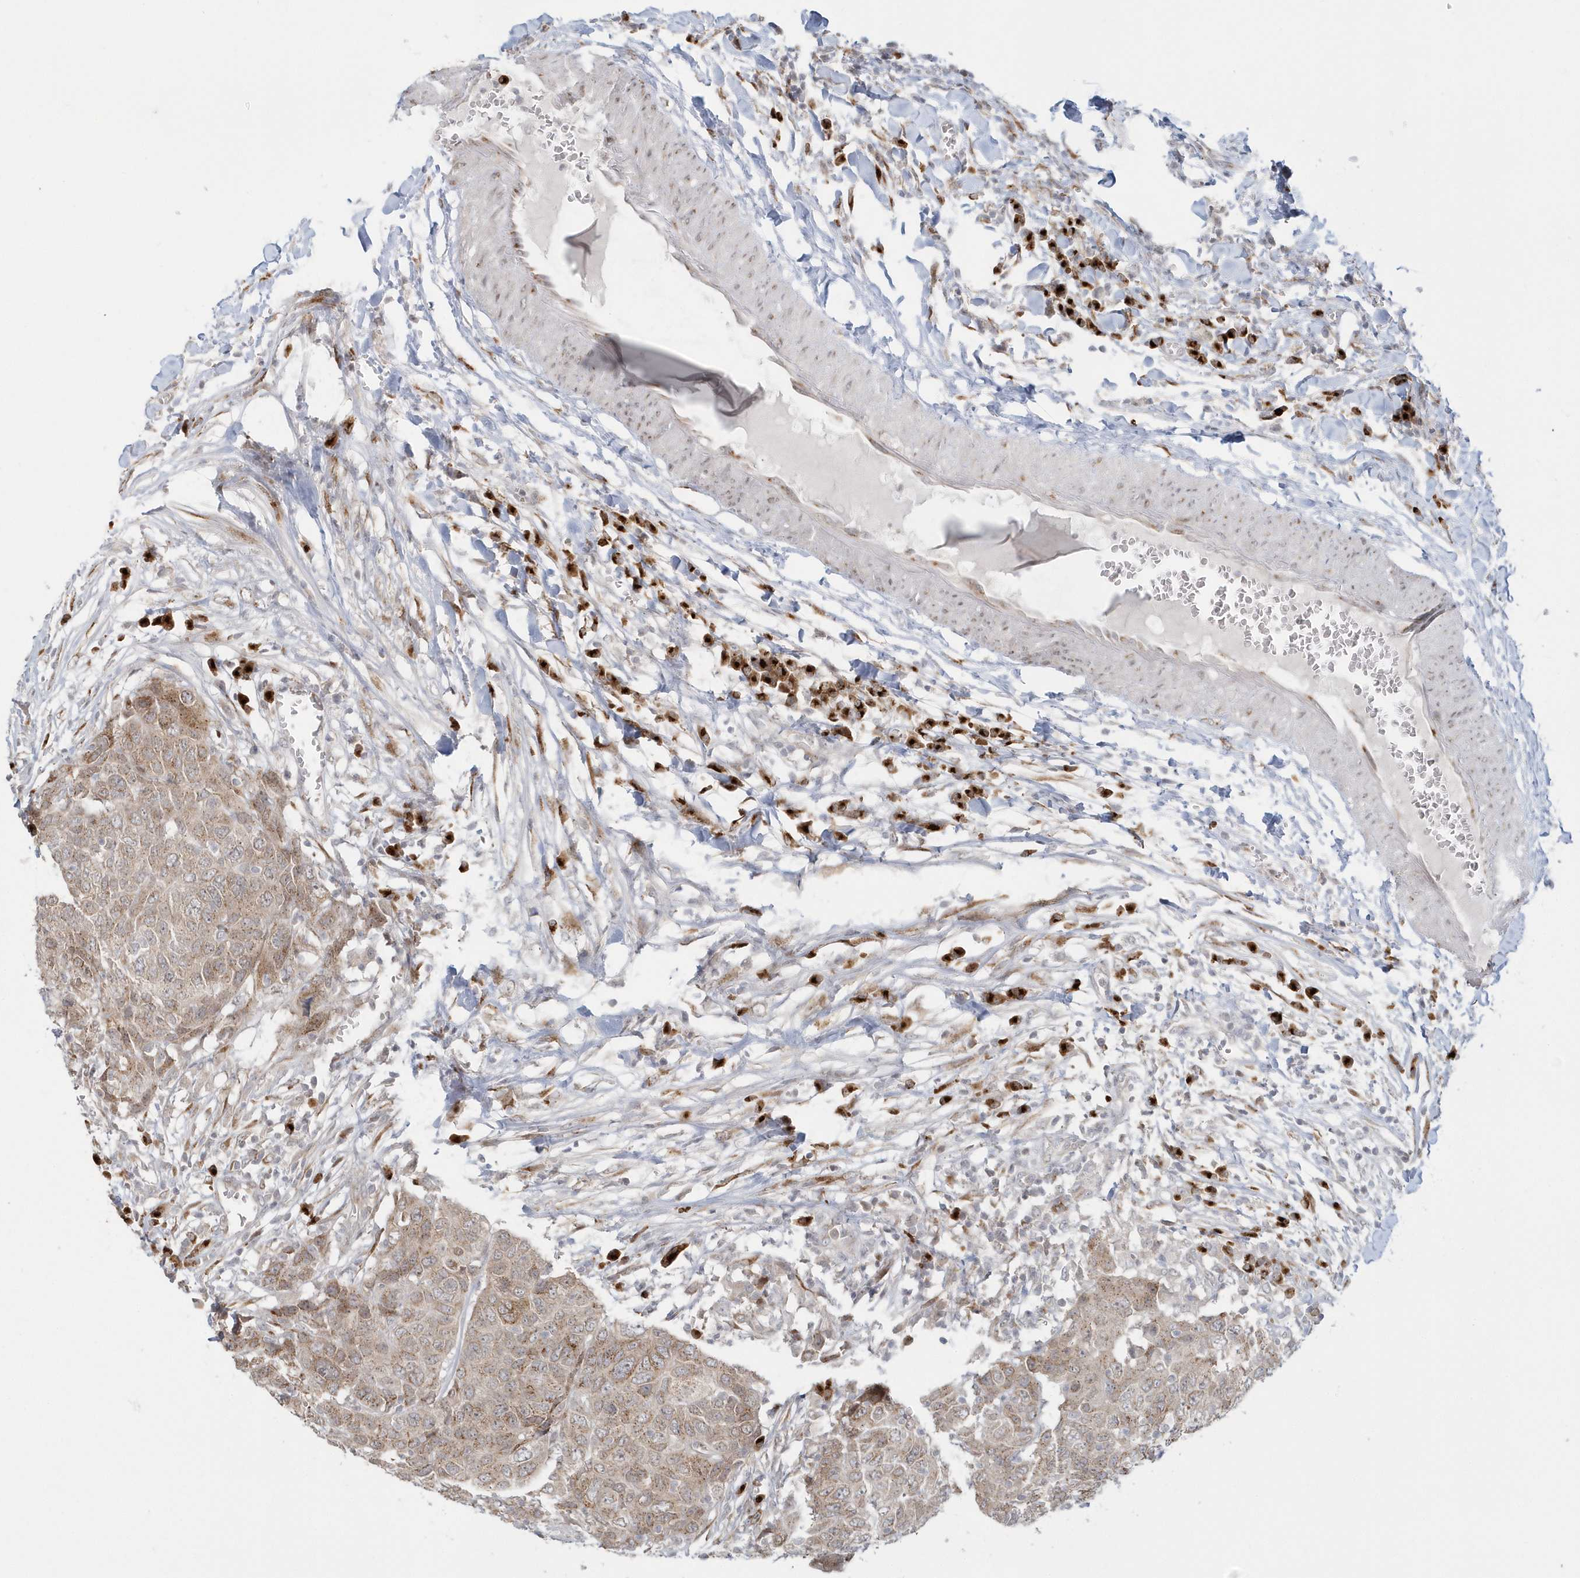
{"staining": {"intensity": "moderate", "quantity": "25%-75%", "location": "cytoplasmic/membranous"}, "tissue": "head and neck cancer", "cell_type": "Tumor cells", "image_type": "cancer", "snomed": [{"axis": "morphology", "description": "Squamous cell carcinoma, NOS"}, {"axis": "topography", "description": "Head-Neck"}], "caption": "Immunohistochemical staining of squamous cell carcinoma (head and neck) demonstrates medium levels of moderate cytoplasmic/membranous protein expression in about 25%-75% of tumor cells.", "gene": "DHFR", "patient": {"sex": "male", "age": 66}}